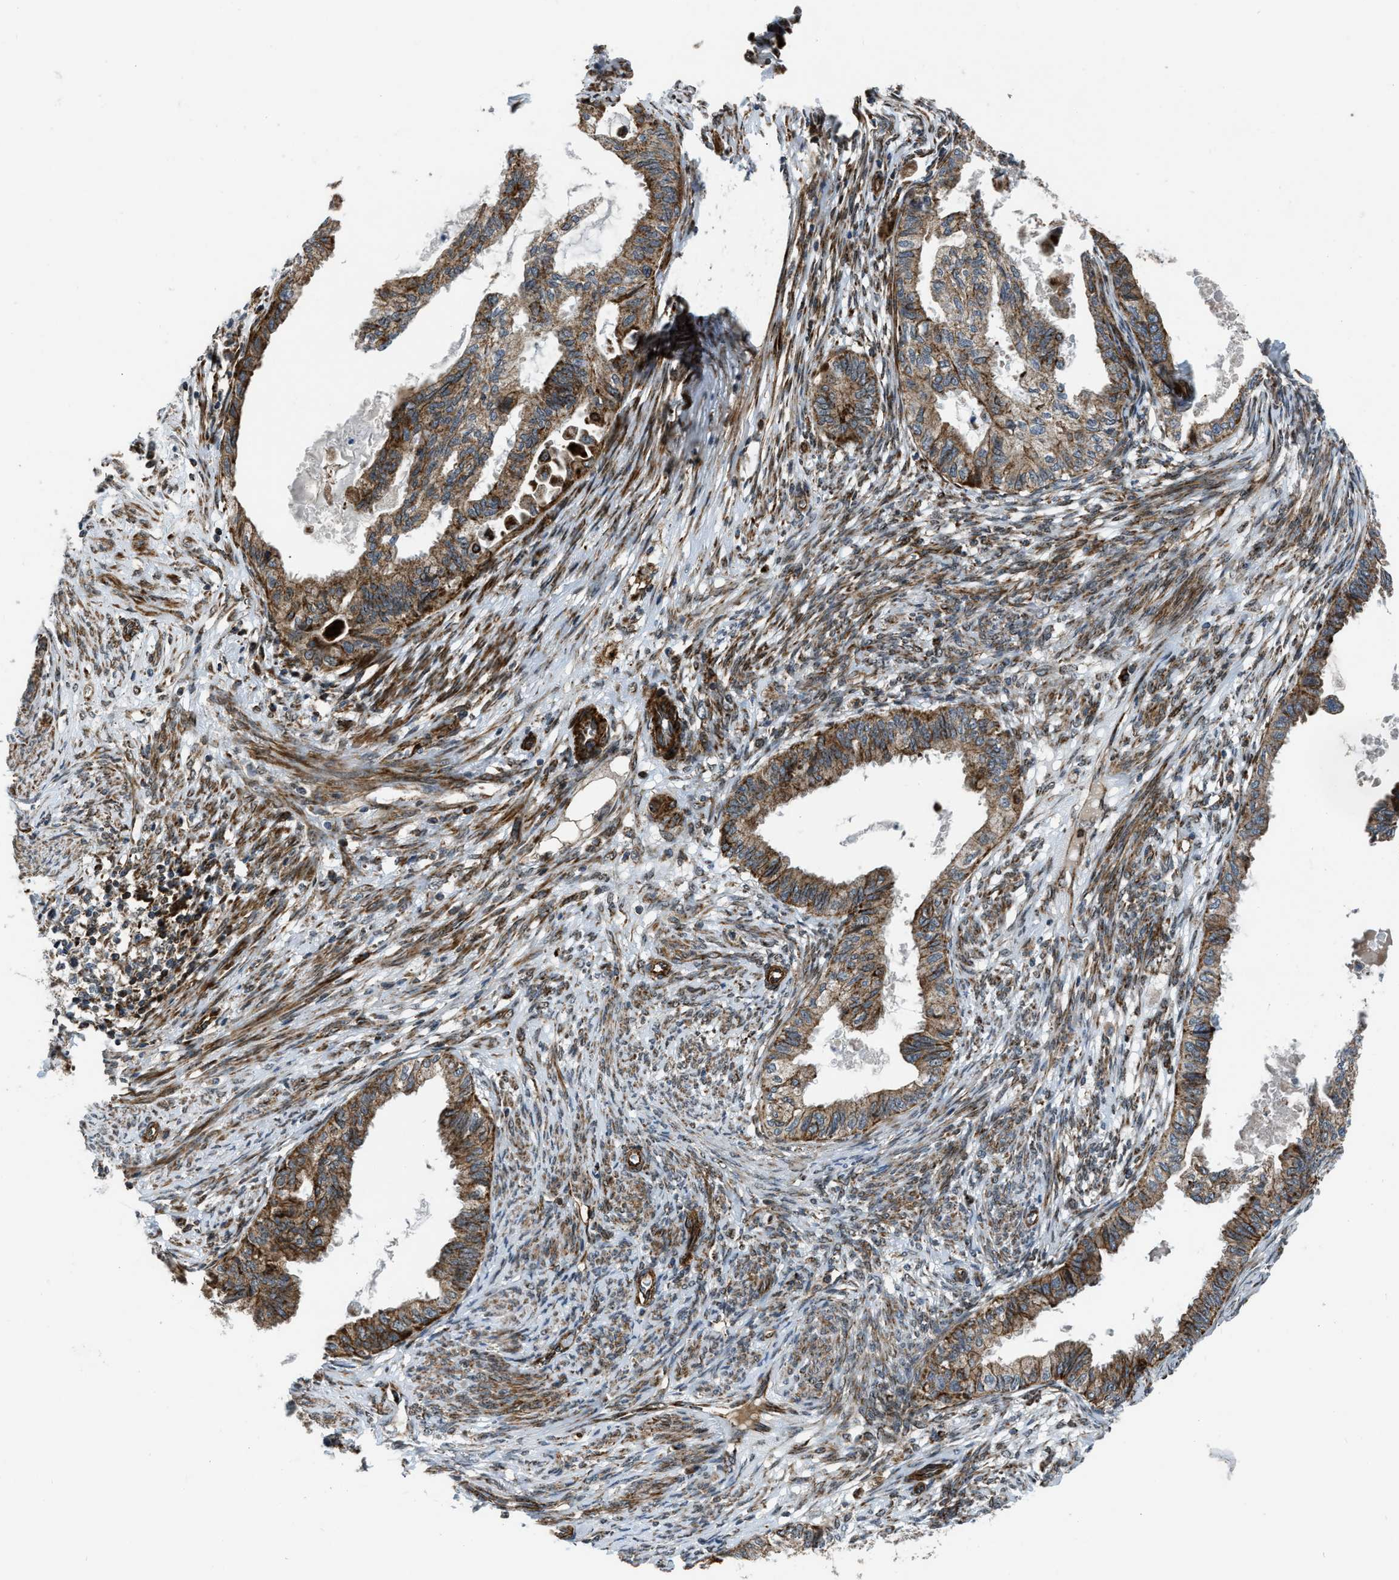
{"staining": {"intensity": "moderate", "quantity": ">75%", "location": "cytoplasmic/membranous"}, "tissue": "cervical cancer", "cell_type": "Tumor cells", "image_type": "cancer", "snomed": [{"axis": "morphology", "description": "Normal tissue, NOS"}, {"axis": "morphology", "description": "Adenocarcinoma, NOS"}, {"axis": "topography", "description": "Cervix"}, {"axis": "topography", "description": "Endometrium"}], "caption": "Immunohistochemistry (DAB) staining of human cervical cancer (adenocarcinoma) displays moderate cytoplasmic/membranous protein staining in approximately >75% of tumor cells.", "gene": "GSDME", "patient": {"sex": "female", "age": 86}}